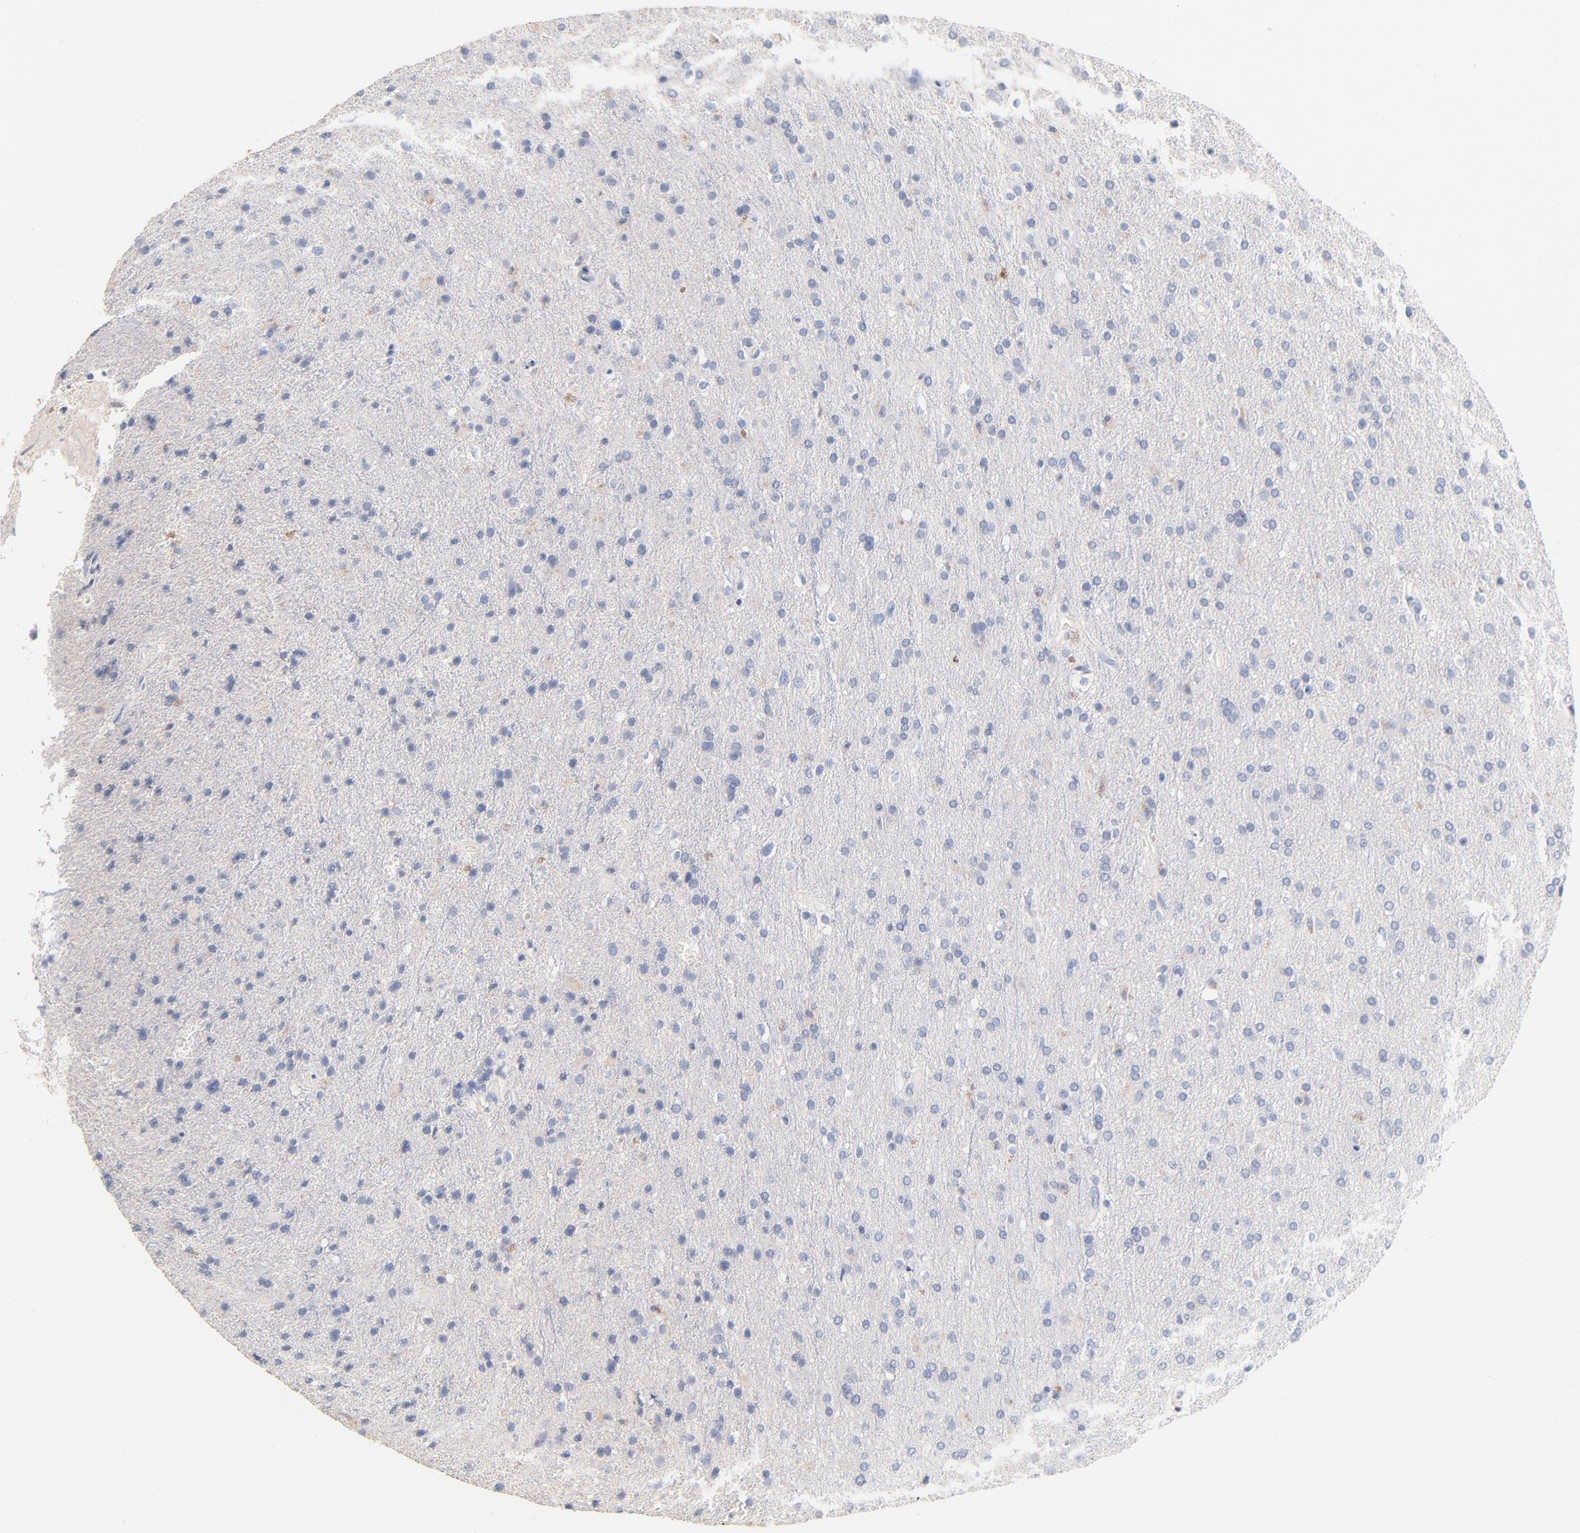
{"staining": {"intensity": "negative", "quantity": "none", "location": "none"}, "tissue": "glioma", "cell_type": "Tumor cells", "image_type": "cancer", "snomed": [{"axis": "morphology", "description": "Glioma, malignant, High grade"}, {"axis": "topography", "description": "Brain"}], "caption": "Immunohistochemistry (IHC) of human high-grade glioma (malignant) demonstrates no positivity in tumor cells.", "gene": "CPS1", "patient": {"sex": "male", "age": 33}}